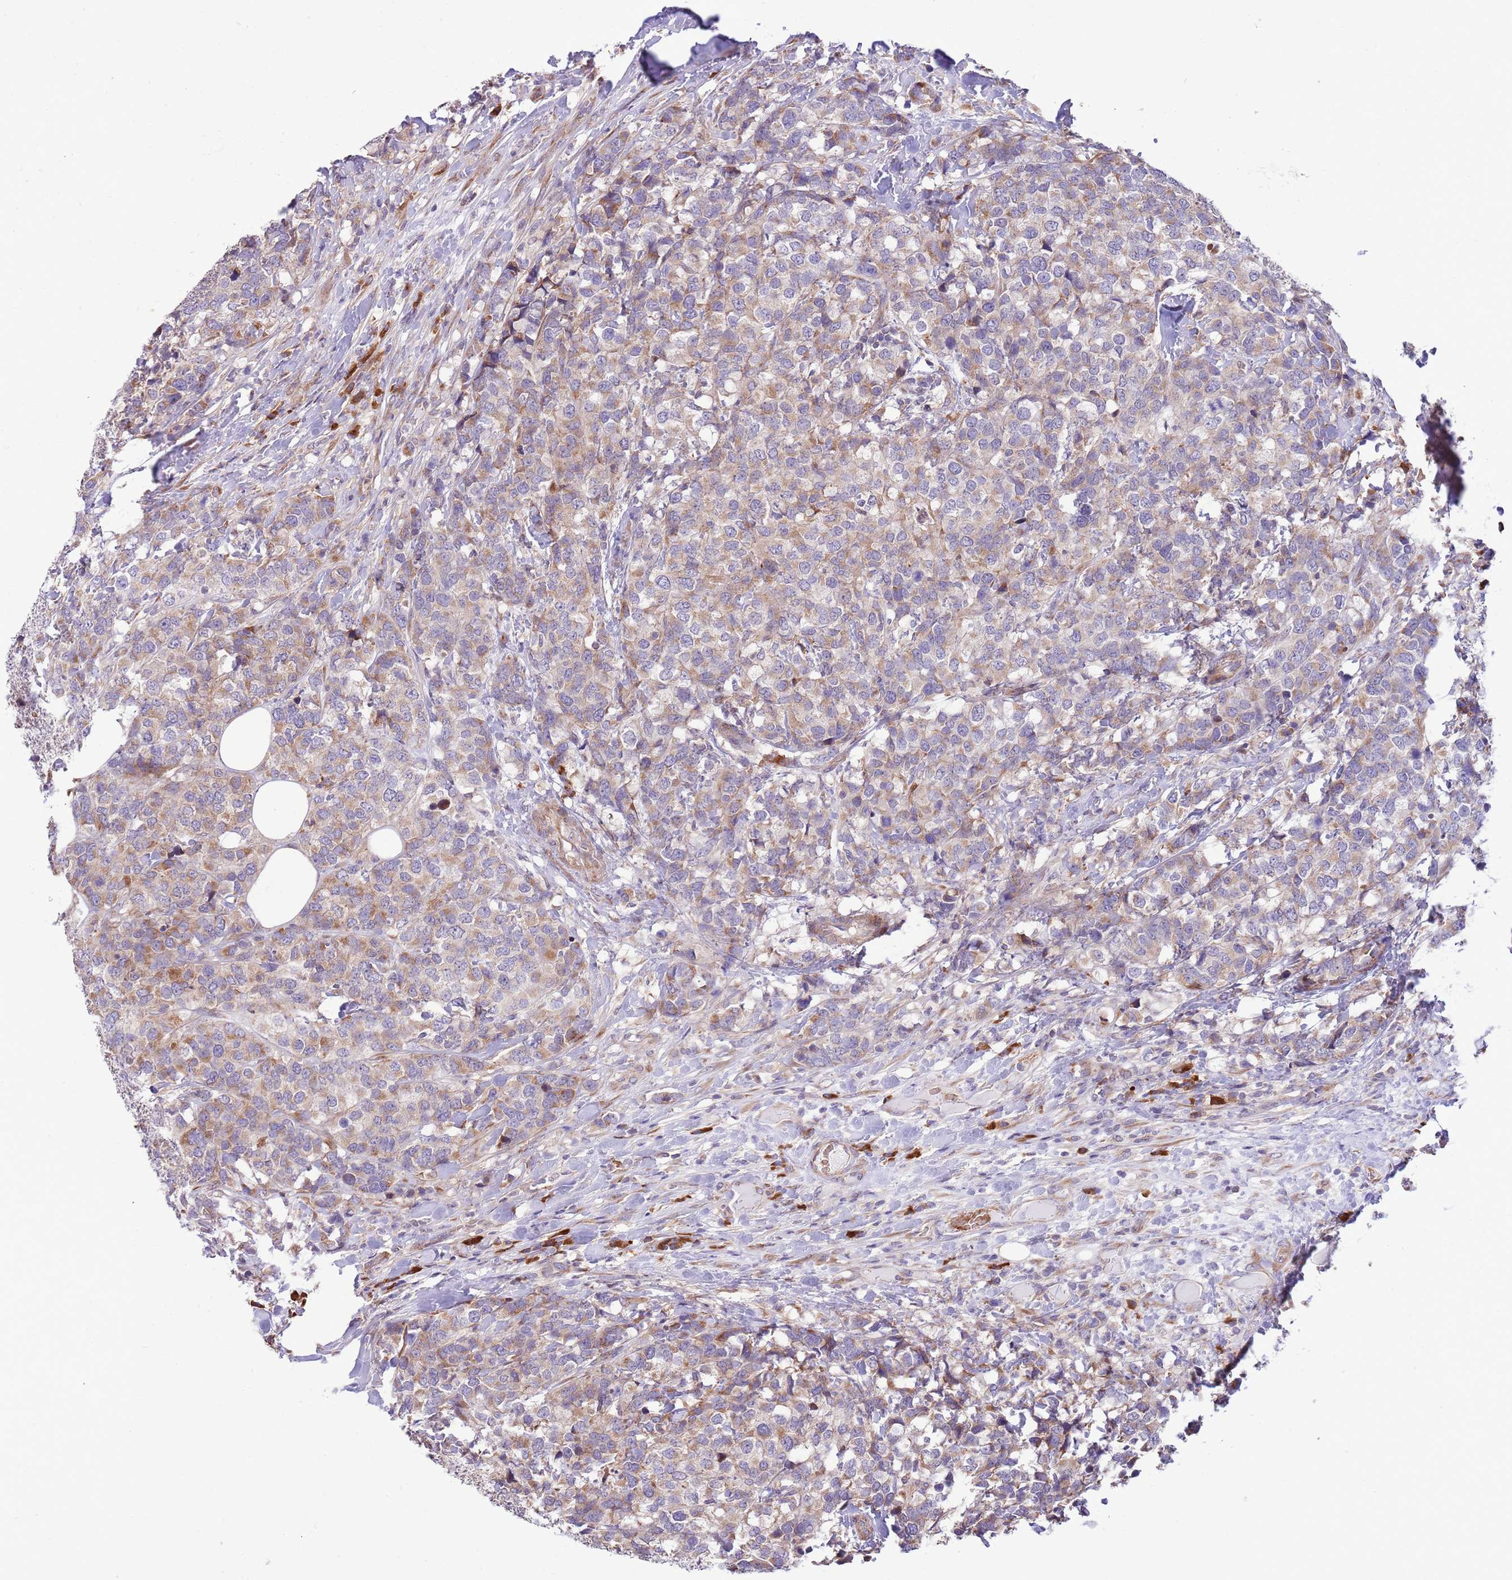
{"staining": {"intensity": "moderate", "quantity": ">75%", "location": "cytoplasmic/membranous"}, "tissue": "breast cancer", "cell_type": "Tumor cells", "image_type": "cancer", "snomed": [{"axis": "morphology", "description": "Lobular carcinoma"}, {"axis": "topography", "description": "Breast"}], "caption": "Breast lobular carcinoma tissue shows moderate cytoplasmic/membranous expression in approximately >75% of tumor cells", "gene": "DAND5", "patient": {"sex": "female", "age": 59}}